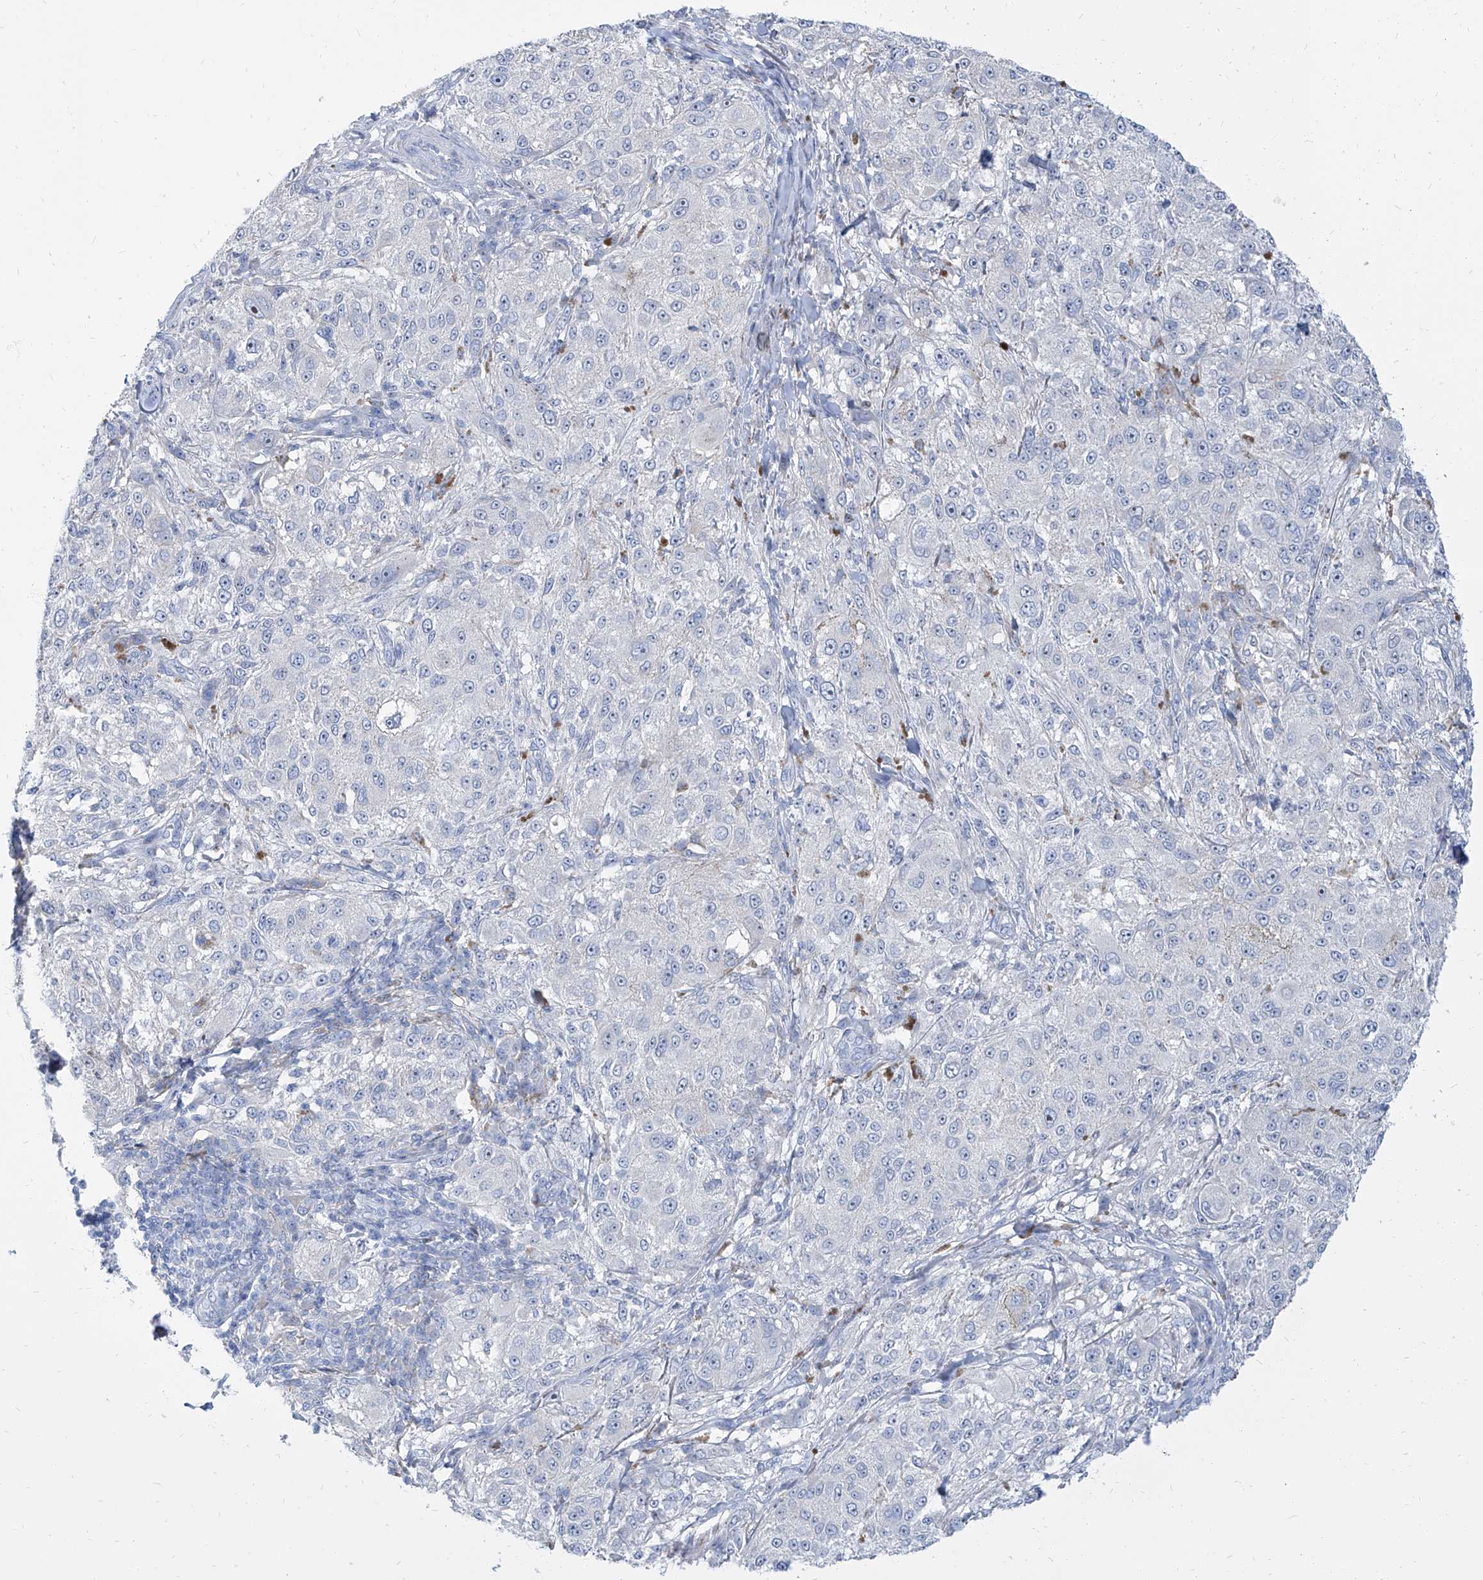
{"staining": {"intensity": "negative", "quantity": "none", "location": "none"}, "tissue": "melanoma", "cell_type": "Tumor cells", "image_type": "cancer", "snomed": [{"axis": "morphology", "description": "Necrosis, NOS"}, {"axis": "morphology", "description": "Malignant melanoma, NOS"}, {"axis": "topography", "description": "Skin"}], "caption": "Micrograph shows no significant protein expression in tumor cells of malignant melanoma. The staining is performed using DAB (3,3'-diaminobenzidine) brown chromogen with nuclei counter-stained in using hematoxylin.", "gene": "TXLNB", "patient": {"sex": "female", "age": 87}}